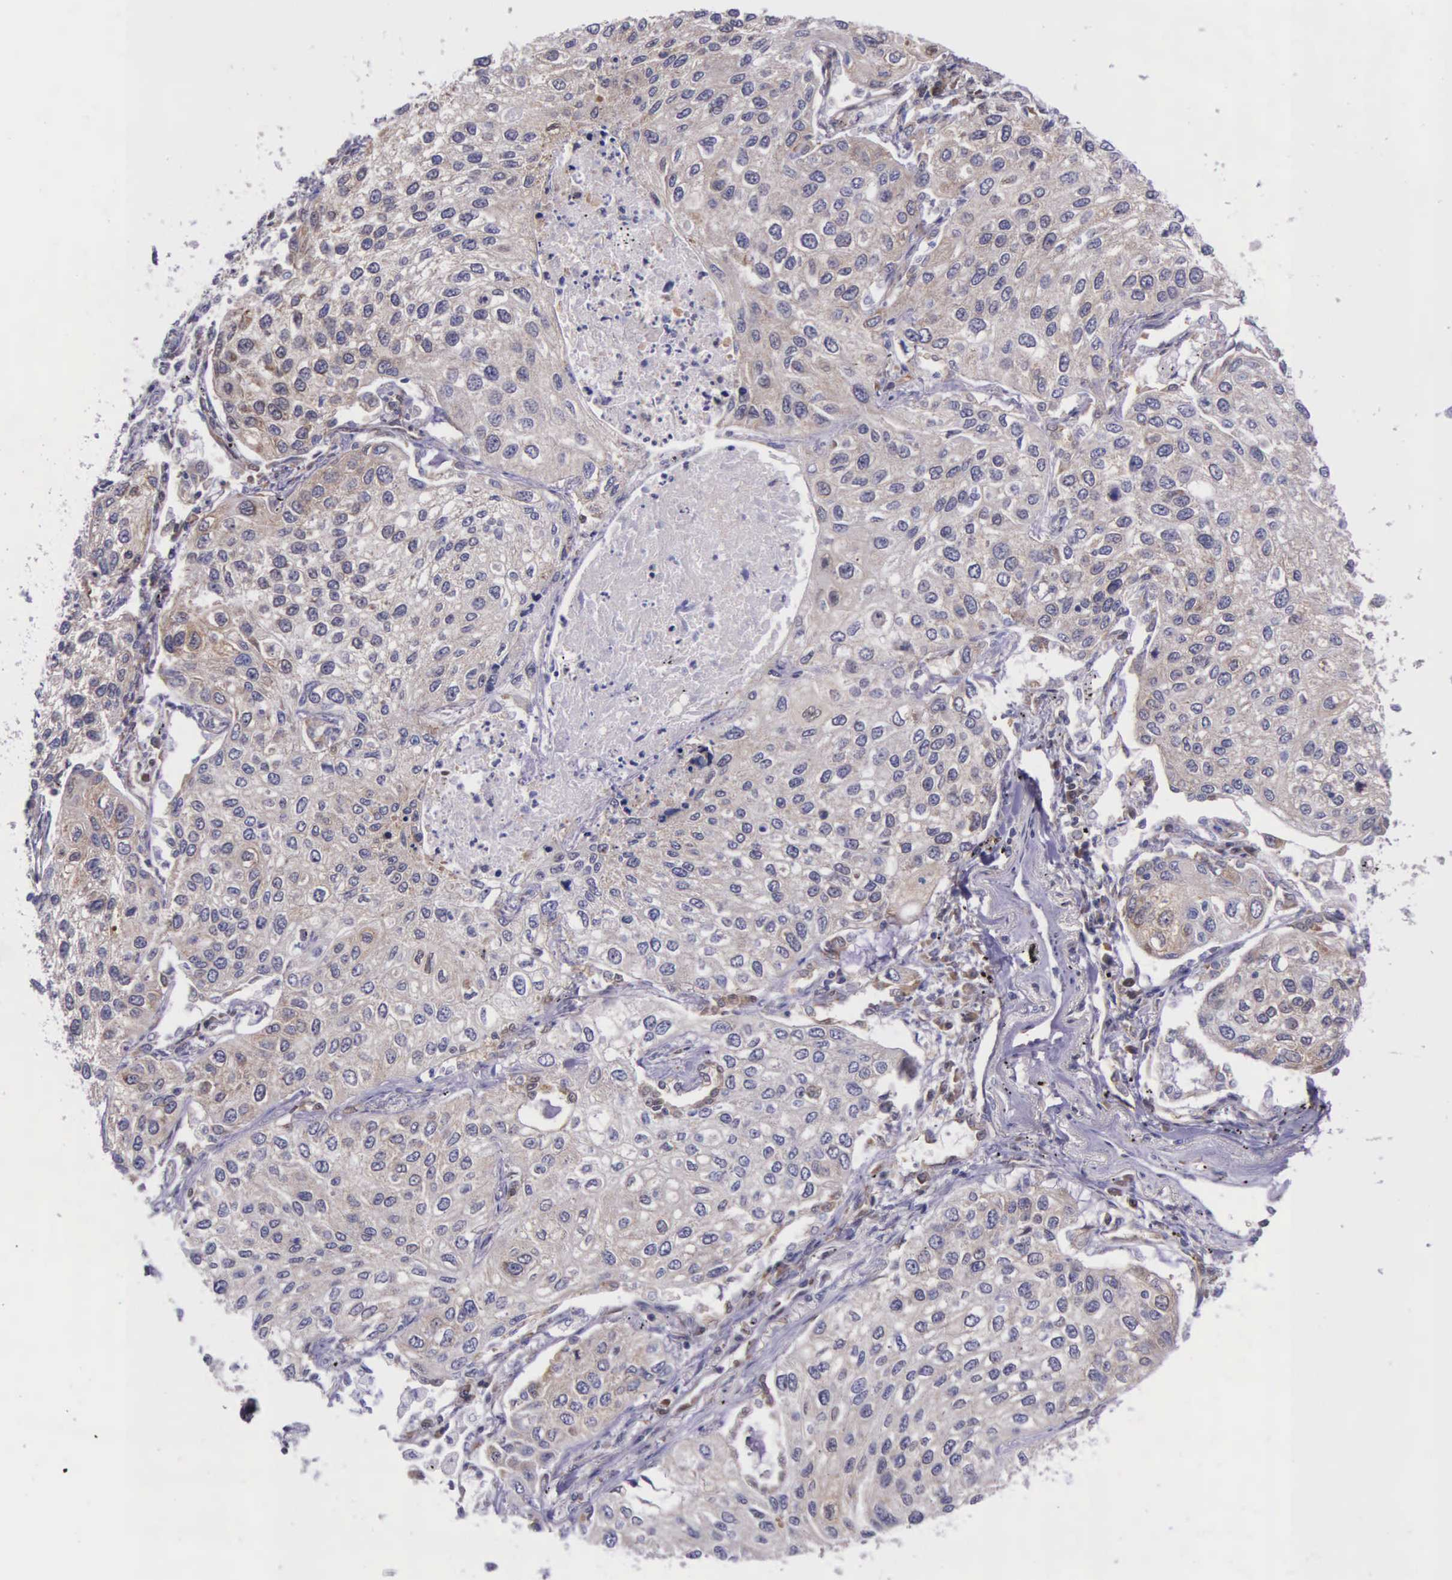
{"staining": {"intensity": "weak", "quantity": ">75%", "location": "cytoplasmic/membranous"}, "tissue": "lung cancer", "cell_type": "Tumor cells", "image_type": "cancer", "snomed": [{"axis": "morphology", "description": "Squamous cell carcinoma, NOS"}, {"axis": "topography", "description": "Lung"}], "caption": "This is an image of immunohistochemistry staining of lung cancer, which shows weak expression in the cytoplasmic/membranous of tumor cells.", "gene": "GMPR2", "patient": {"sex": "male", "age": 75}}